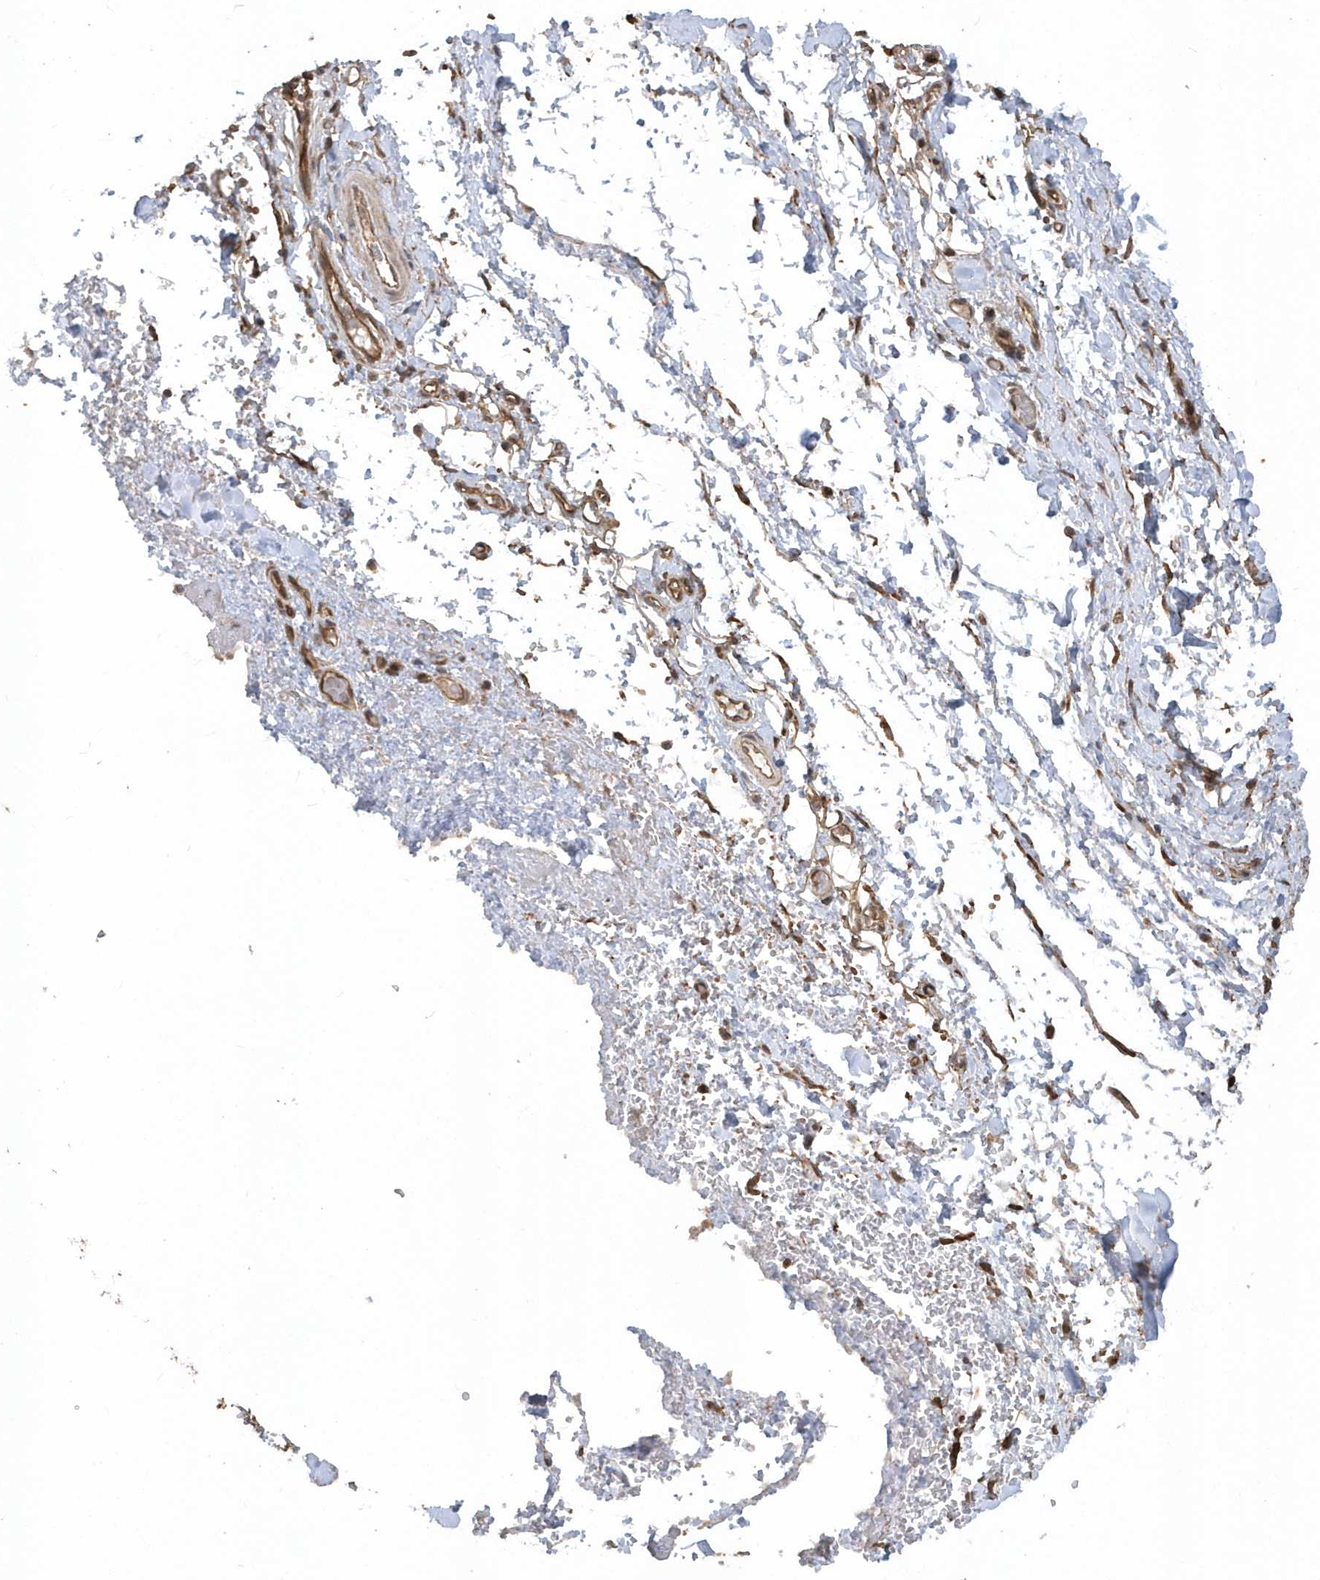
{"staining": {"intensity": "moderate", "quantity": ">75%", "location": "cytoplasmic/membranous"}, "tissue": "adipose tissue", "cell_type": "Adipocytes", "image_type": "normal", "snomed": [{"axis": "morphology", "description": "Normal tissue, NOS"}, {"axis": "morphology", "description": "Adenocarcinoma, NOS"}, {"axis": "topography", "description": "Stomach, upper"}, {"axis": "topography", "description": "Peripheral nerve tissue"}], "caption": "Brown immunohistochemical staining in normal human adipose tissue shows moderate cytoplasmic/membranous expression in about >75% of adipocytes.", "gene": "HERPUD1", "patient": {"sex": "male", "age": 62}}